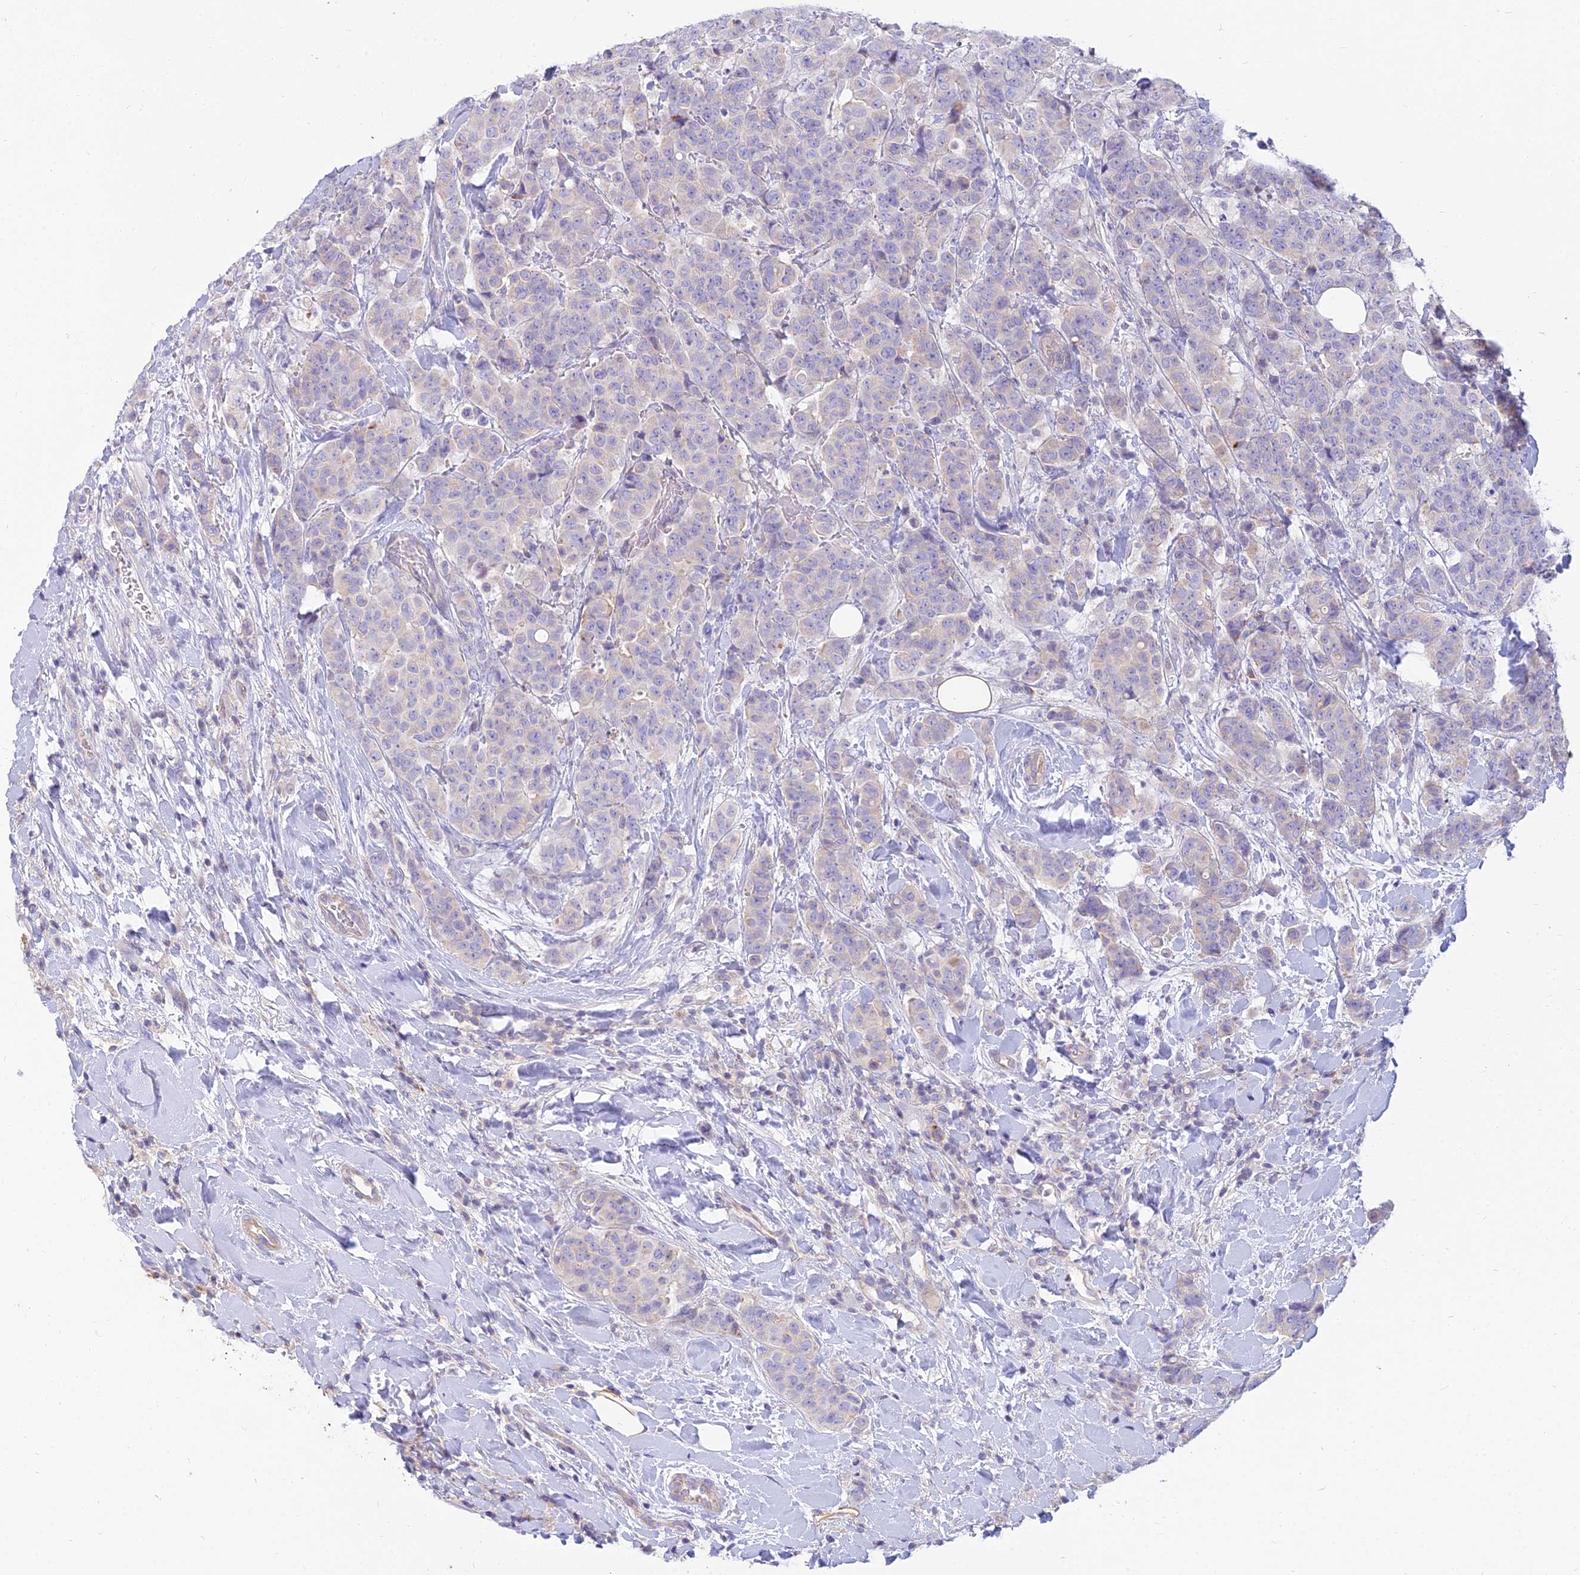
{"staining": {"intensity": "negative", "quantity": "none", "location": "none"}, "tissue": "breast cancer", "cell_type": "Tumor cells", "image_type": "cancer", "snomed": [{"axis": "morphology", "description": "Duct carcinoma"}, {"axis": "topography", "description": "Breast"}], "caption": "DAB (3,3'-diaminobenzidine) immunohistochemical staining of breast cancer exhibits no significant positivity in tumor cells.", "gene": "SMIM24", "patient": {"sex": "female", "age": 40}}